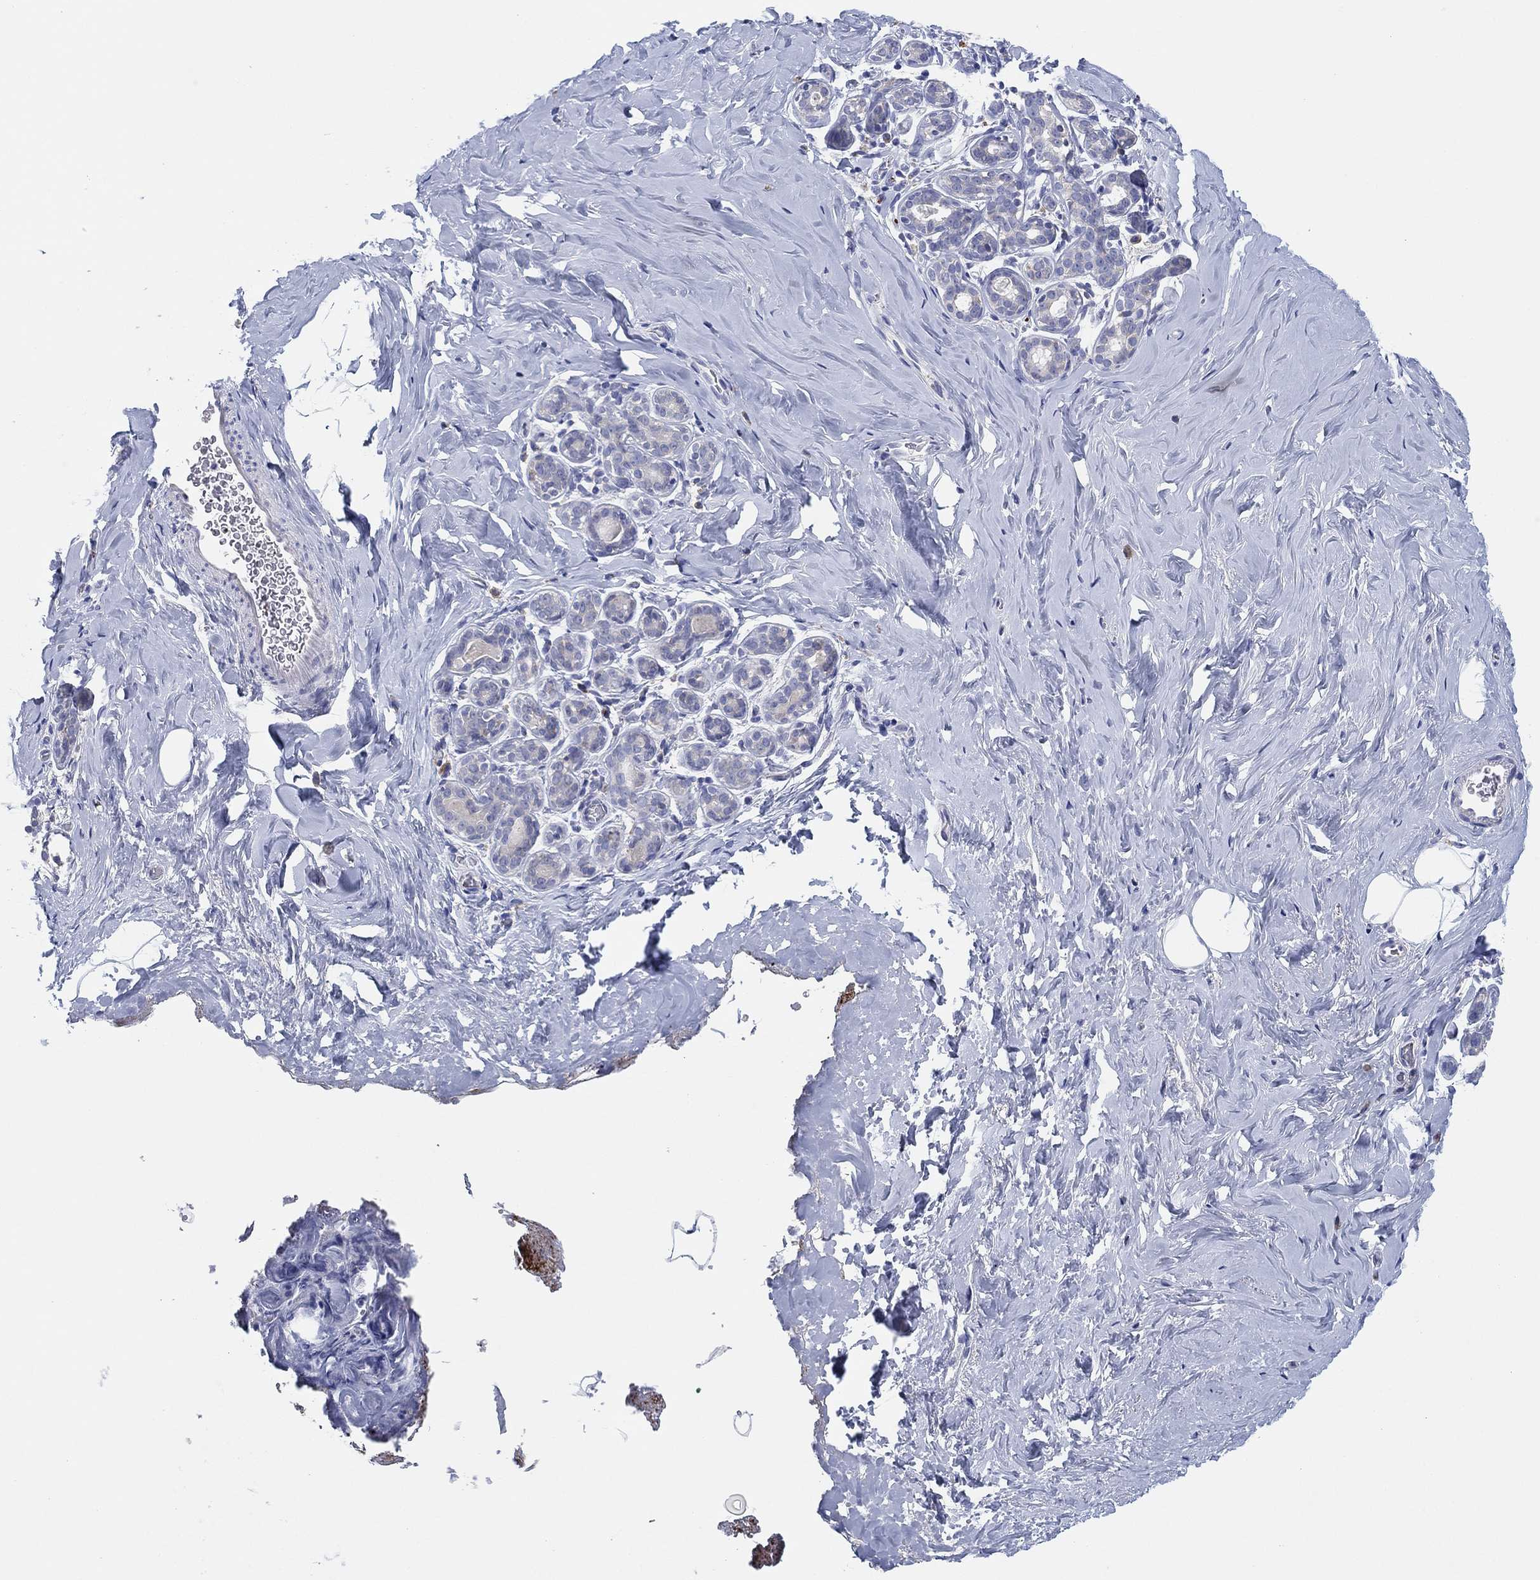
{"staining": {"intensity": "negative", "quantity": "none", "location": "none"}, "tissue": "breast", "cell_type": "Adipocytes", "image_type": "normal", "snomed": [{"axis": "morphology", "description": "Normal tissue, NOS"}, {"axis": "topography", "description": "Skin"}, {"axis": "topography", "description": "Breast"}], "caption": "Human breast stained for a protein using immunohistochemistry exhibits no positivity in adipocytes.", "gene": "TMEM40", "patient": {"sex": "female", "age": 43}}